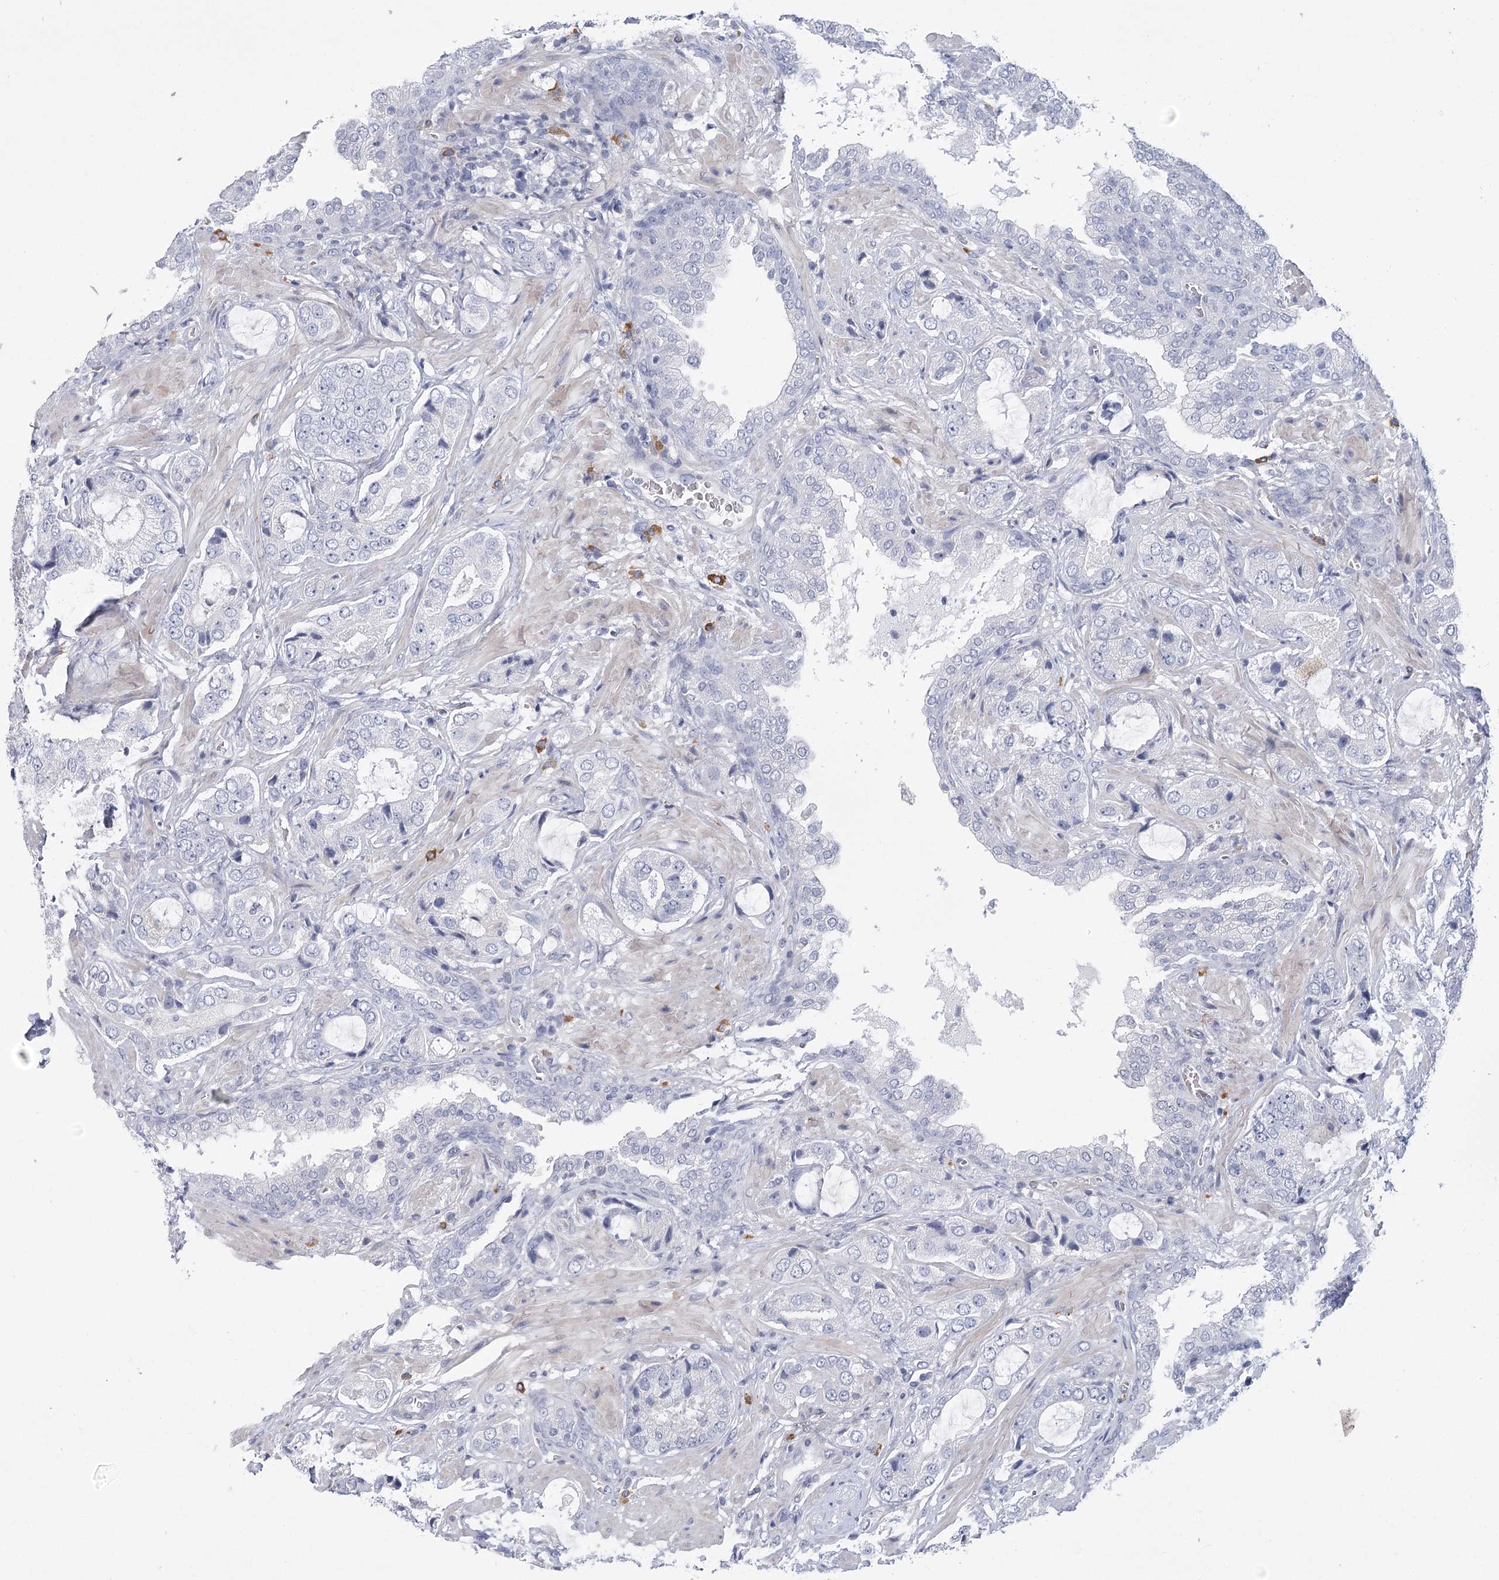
{"staining": {"intensity": "negative", "quantity": "none", "location": "none"}, "tissue": "prostate cancer", "cell_type": "Tumor cells", "image_type": "cancer", "snomed": [{"axis": "morphology", "description": "Normal tissue, NOS"}, {"axis": "morphology", "description": "Adenocarcinoma, High grade"}, {"axis": "topography", "description": "Prostate"}, {"axis": "topography", "description": "Peripheral nerve tissue"}], "caption": "A micrograph of human prostate adenocarcinoma (high-grade) is negative for staining in tumor cells. Brightfield microscopy of IHC stained with DAB (3,3'-diaminobenzidine) (brown) and hematoxylin (blue), captured at high magnification.", "gene": "FAM76B", "patient": {"sex": "male", "age": 59}}